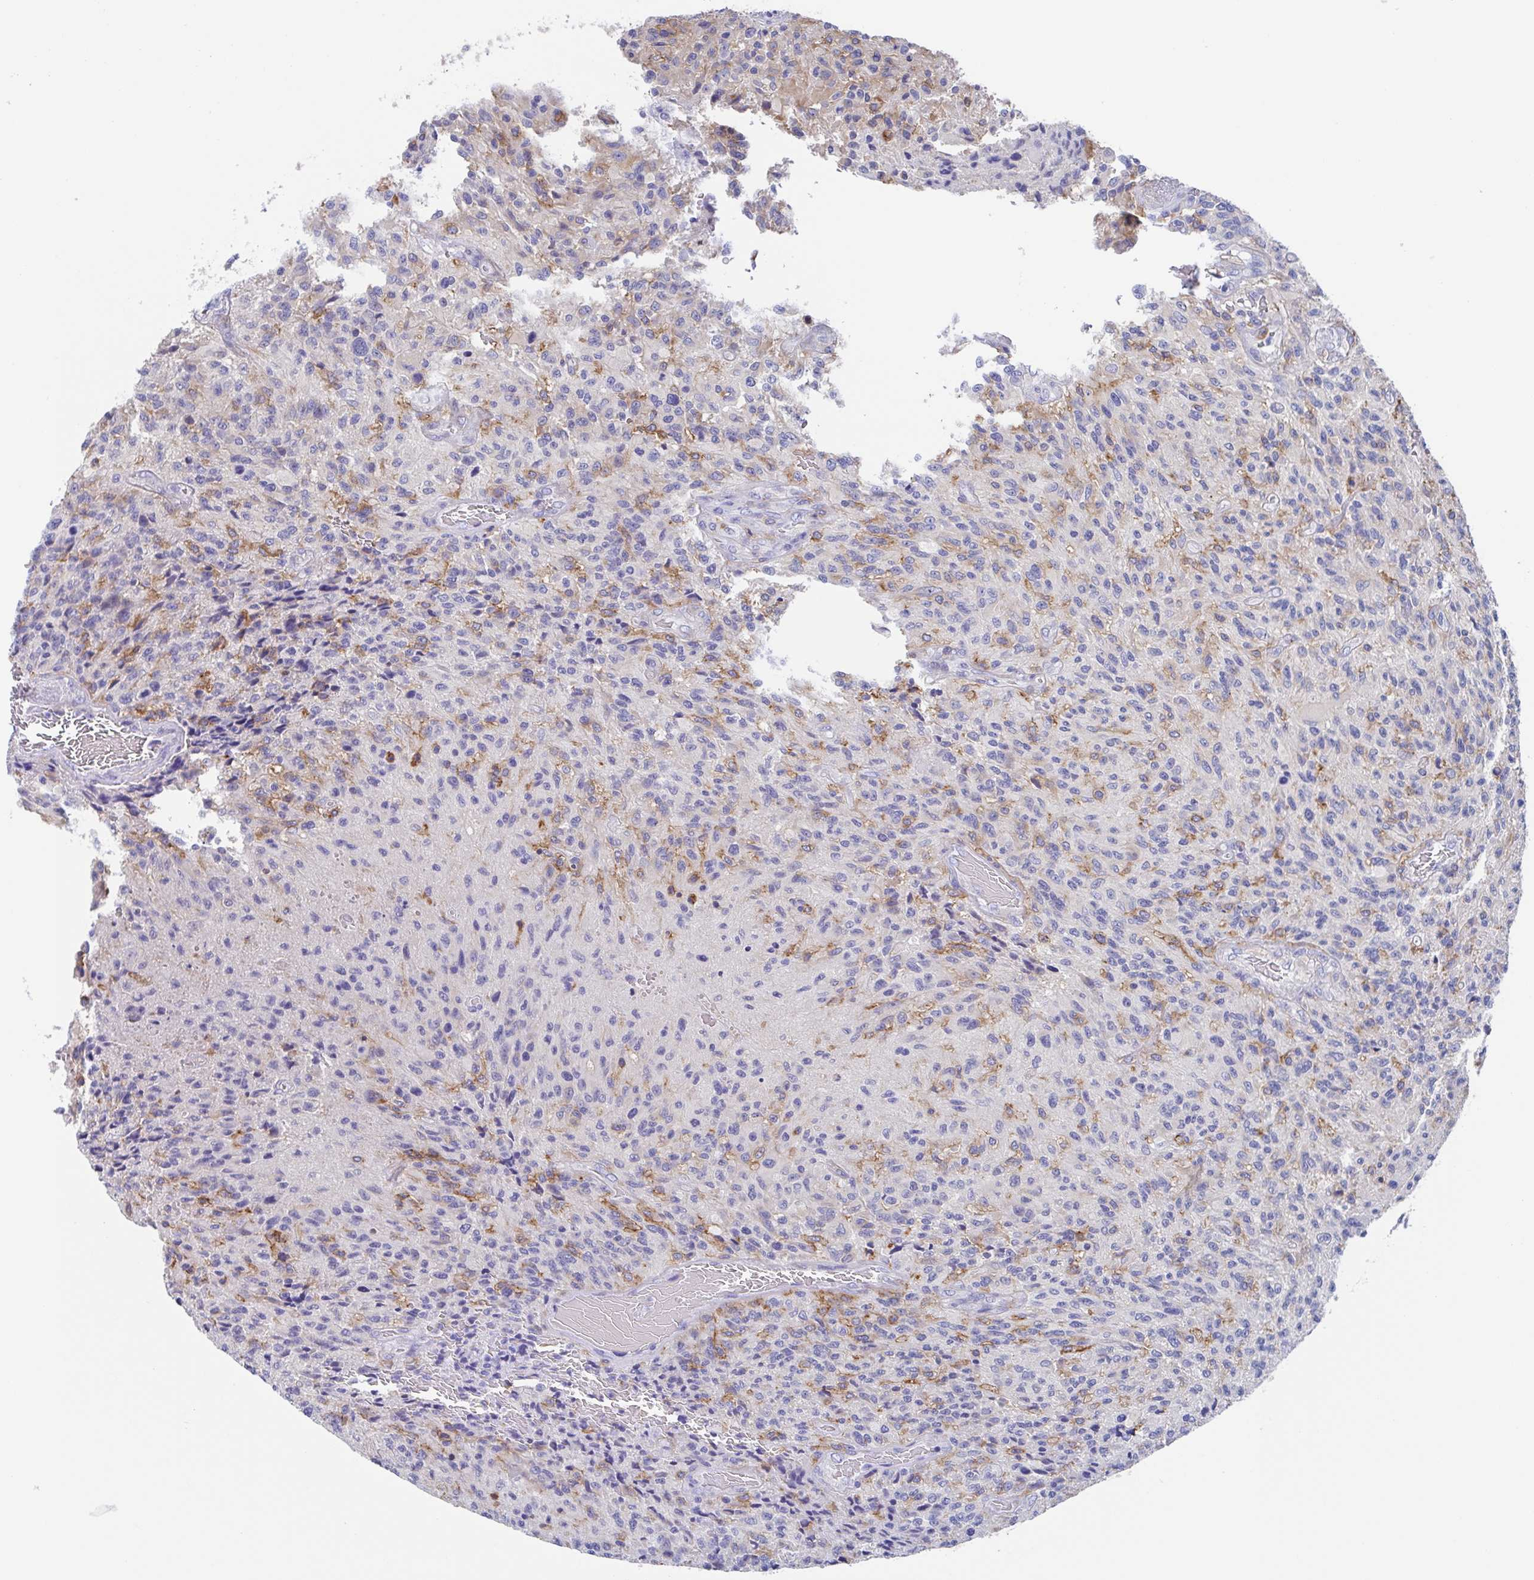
{"staining": {"intensity": "negative", "quantity": "none", "location": "none"}, "tissue": "glioma", "cell_type": "Tumor cells", "image_type": "cancer", "snomed": [{"axis": "morphology", "description": "Normal tissue, NOS"}, {"axis": "morphology", "description": "Glioma, malignant, High grade"}, {"axis": "topography", "description": "Cerebral cortex"}], "caption": "Tumor cells are negative for protein expression in human malignant high-grade glioma.", "gene": "FCGR3A", "patient": {"sex": "male", "age": 56}}